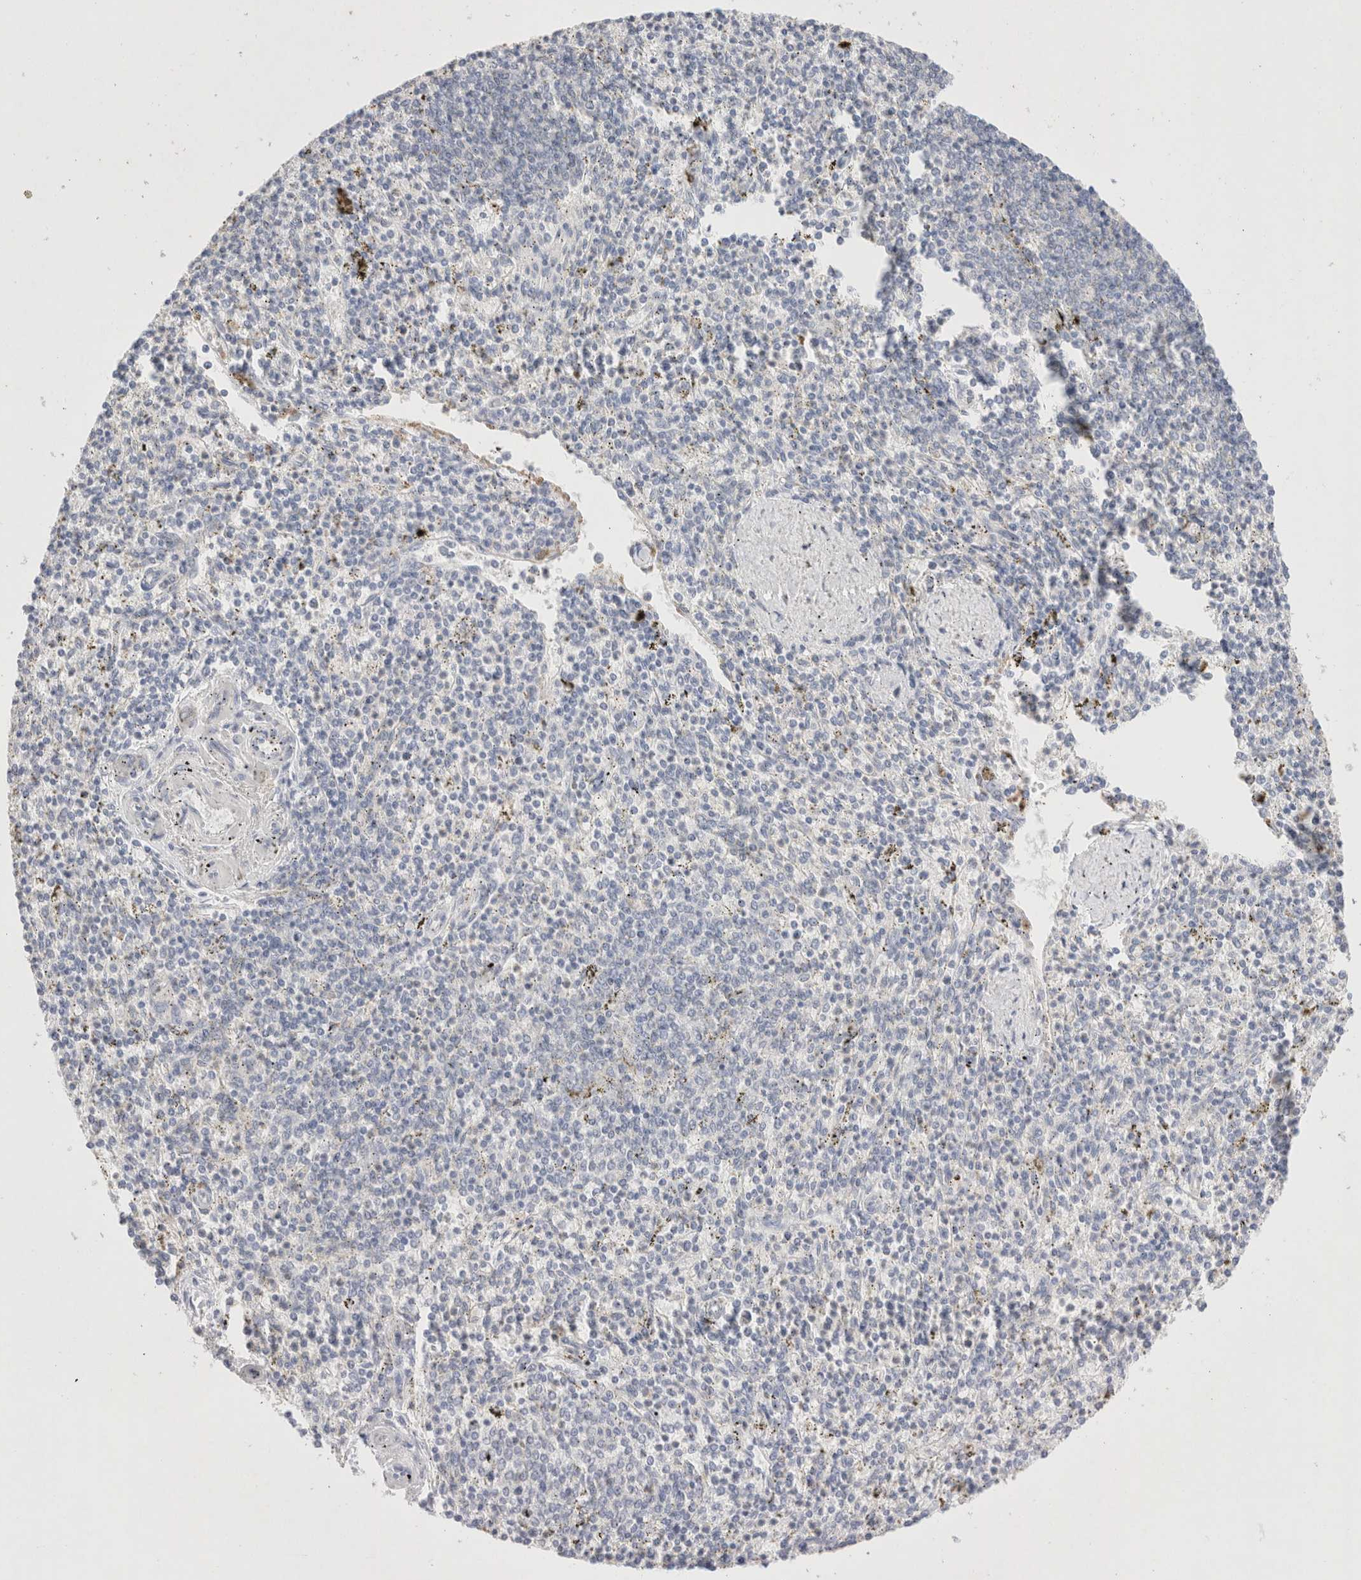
{"staining": {"intensity": "negative", "quantity": "none", "location": "none"}, "tissue": "spleen", "cell_type": "Cells in red pulp", "image_type": "normal", "snomed": [{"axis": "morphology", "description": "Normal tissue, NOS"}, {"axis": "topography", "description": "Spleen"}], "caption": "Immunohistochemistry (IHC) of normal spleen demonstrates no positivity in cells in red pulp.", "gene": "EPCAM", "patient": {"sex": "male", "age": 72}}